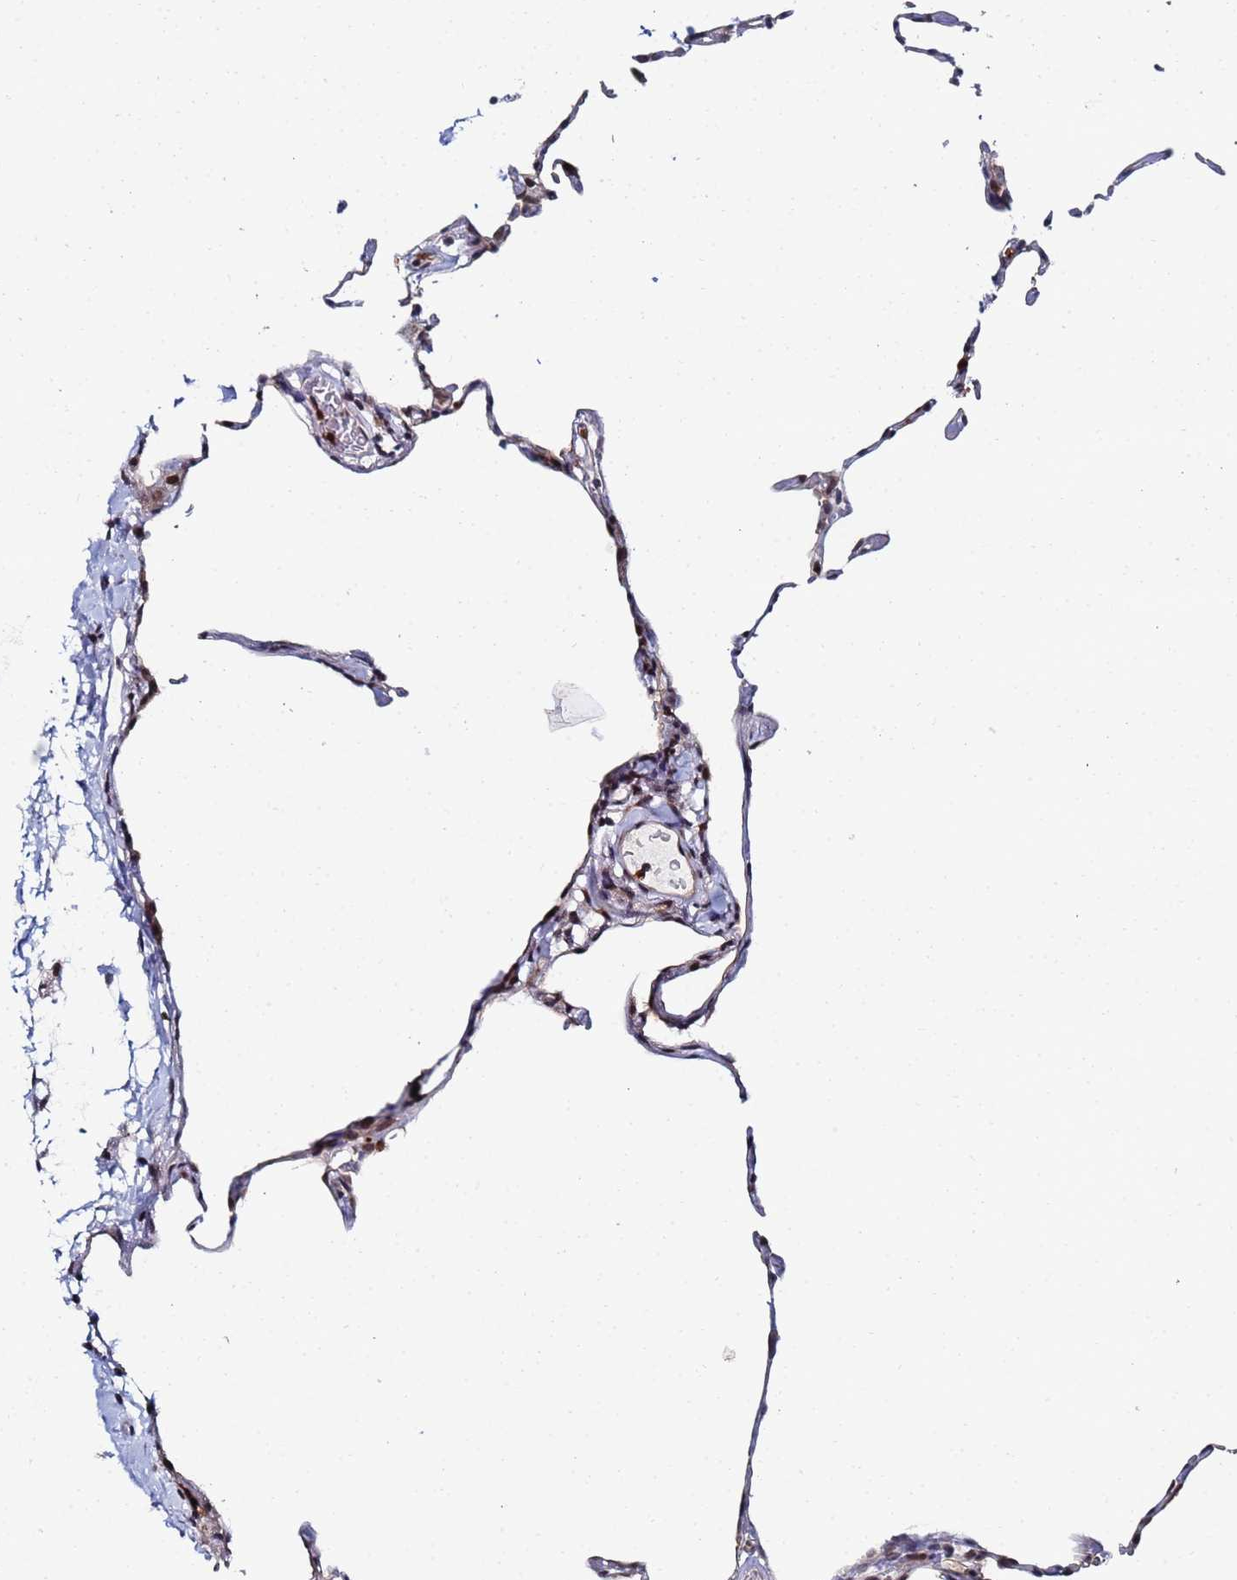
{"staining": {"intensity": "moderate", "quantity": "25%-75%", "location": "nuclear"}, "tissue": "lung", "cell_type": "Alveolar cells", "image_type": "normal", "snomed": [{"axis": "morphology", "description": "Normal tissue, NOS"}, {"axis": "topography", "description": "Lung"}], "caption": "Alveolar cells show medium levels of moderate nuclear expression in approximately 25%-75% of cells in benign human lung. (Brightfield microscopy of DAB IHC at high magnification).", "gene": "MTCL1", "patient": {"sex": "female", "age": 57}}